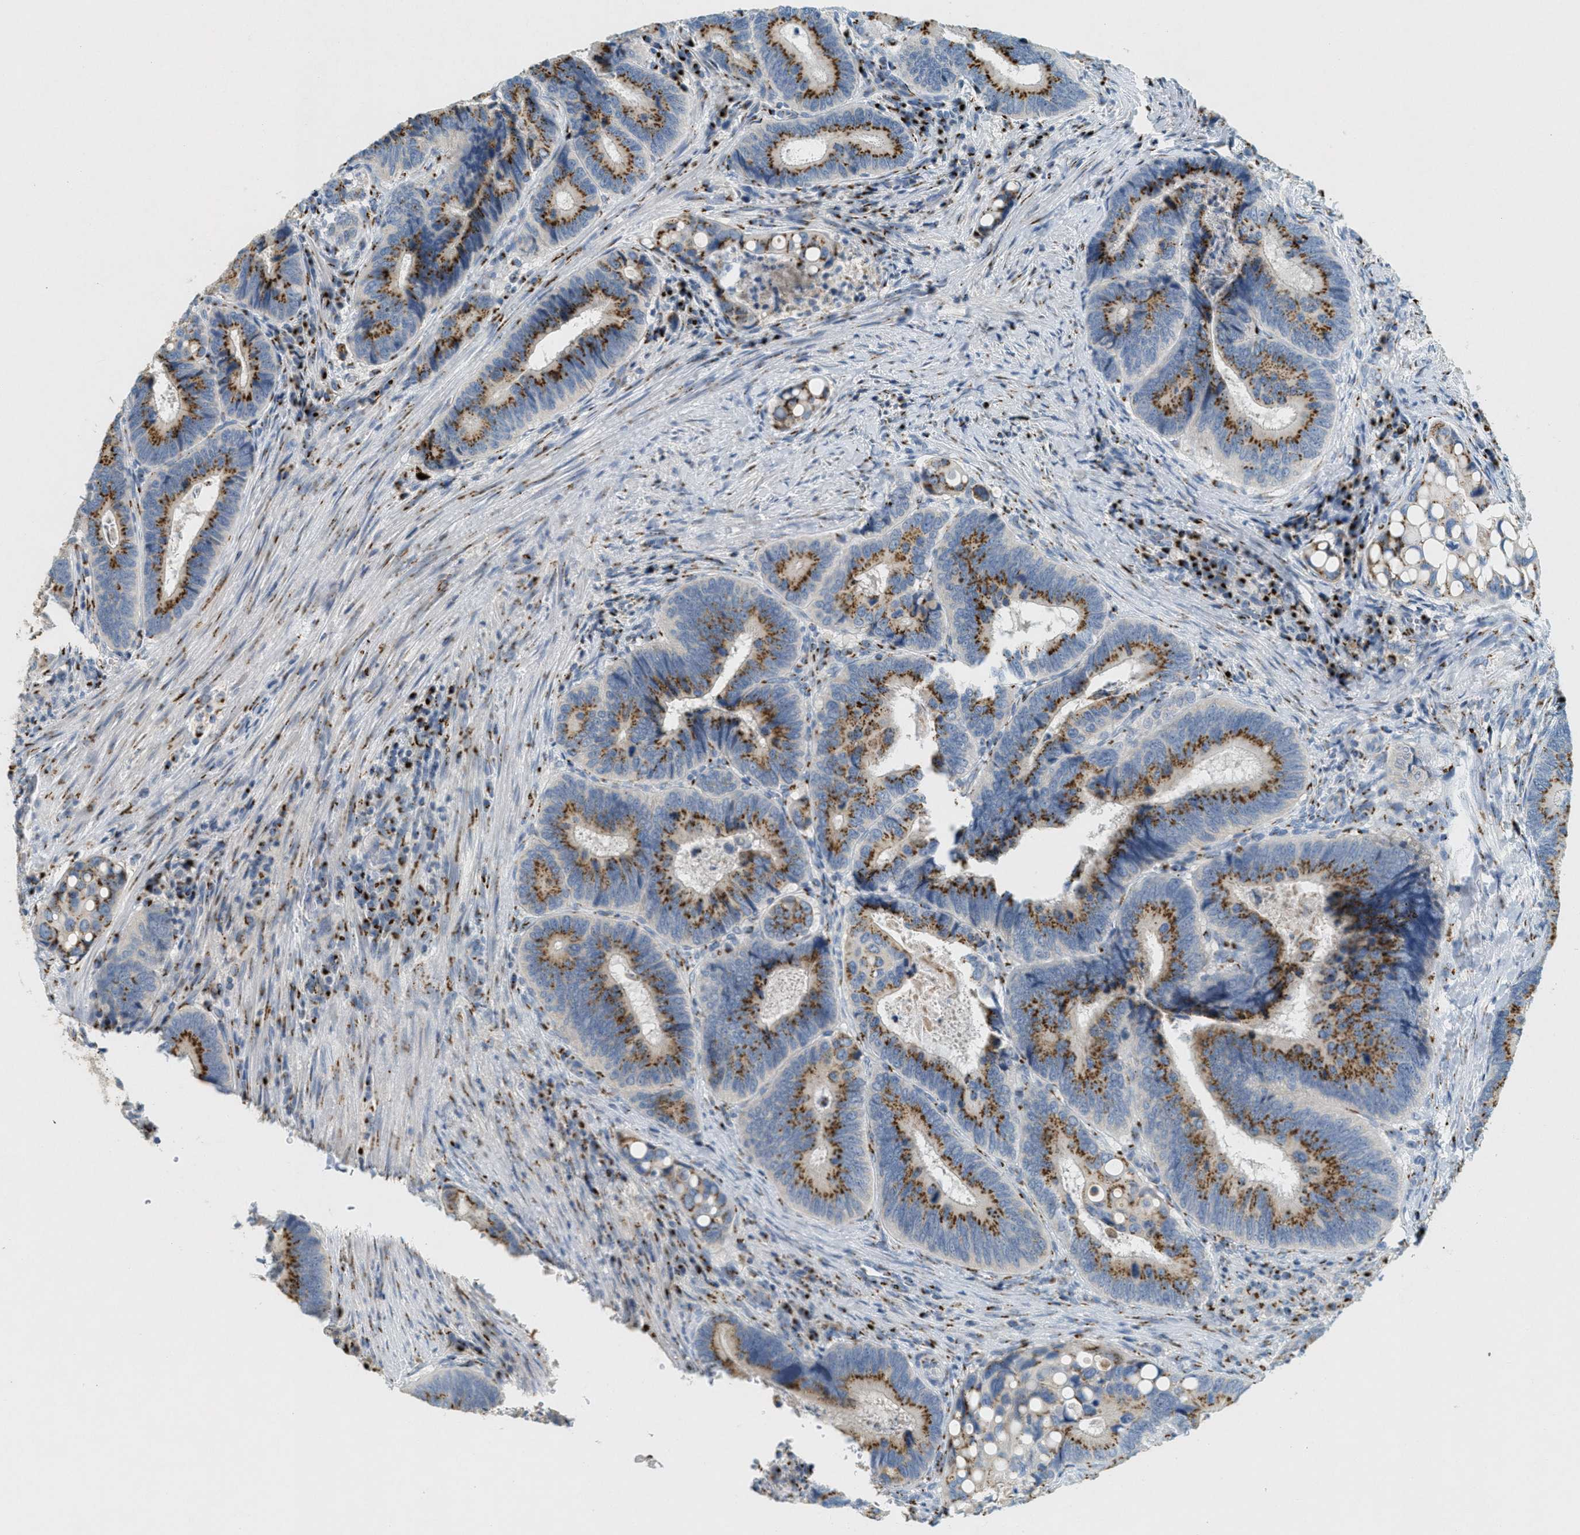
{"staining": {"intensity": "strong", "quantity": ">75%", "location": "cytoplasmic/membranous"}, "tissue": "colorectal cancer", "cell_type": "Tumor cells", "image_type": "cancer", "snomed": [{"axis": "morphology", "description": "Inflammation, NOS"}, {"axis": "morphology", "description": "Adenocarcinoma, NOS"}, {"axis": "topography", "description": "Colon"}], "caption": "Immunohistochemical staining of human colorectal cancer demonstrates strong cytoplasmic/membranous protein positivity in about >75% of tumor cells.", "gene": "ENTPD4", "patient": {"sex": "male", "age": 72}}